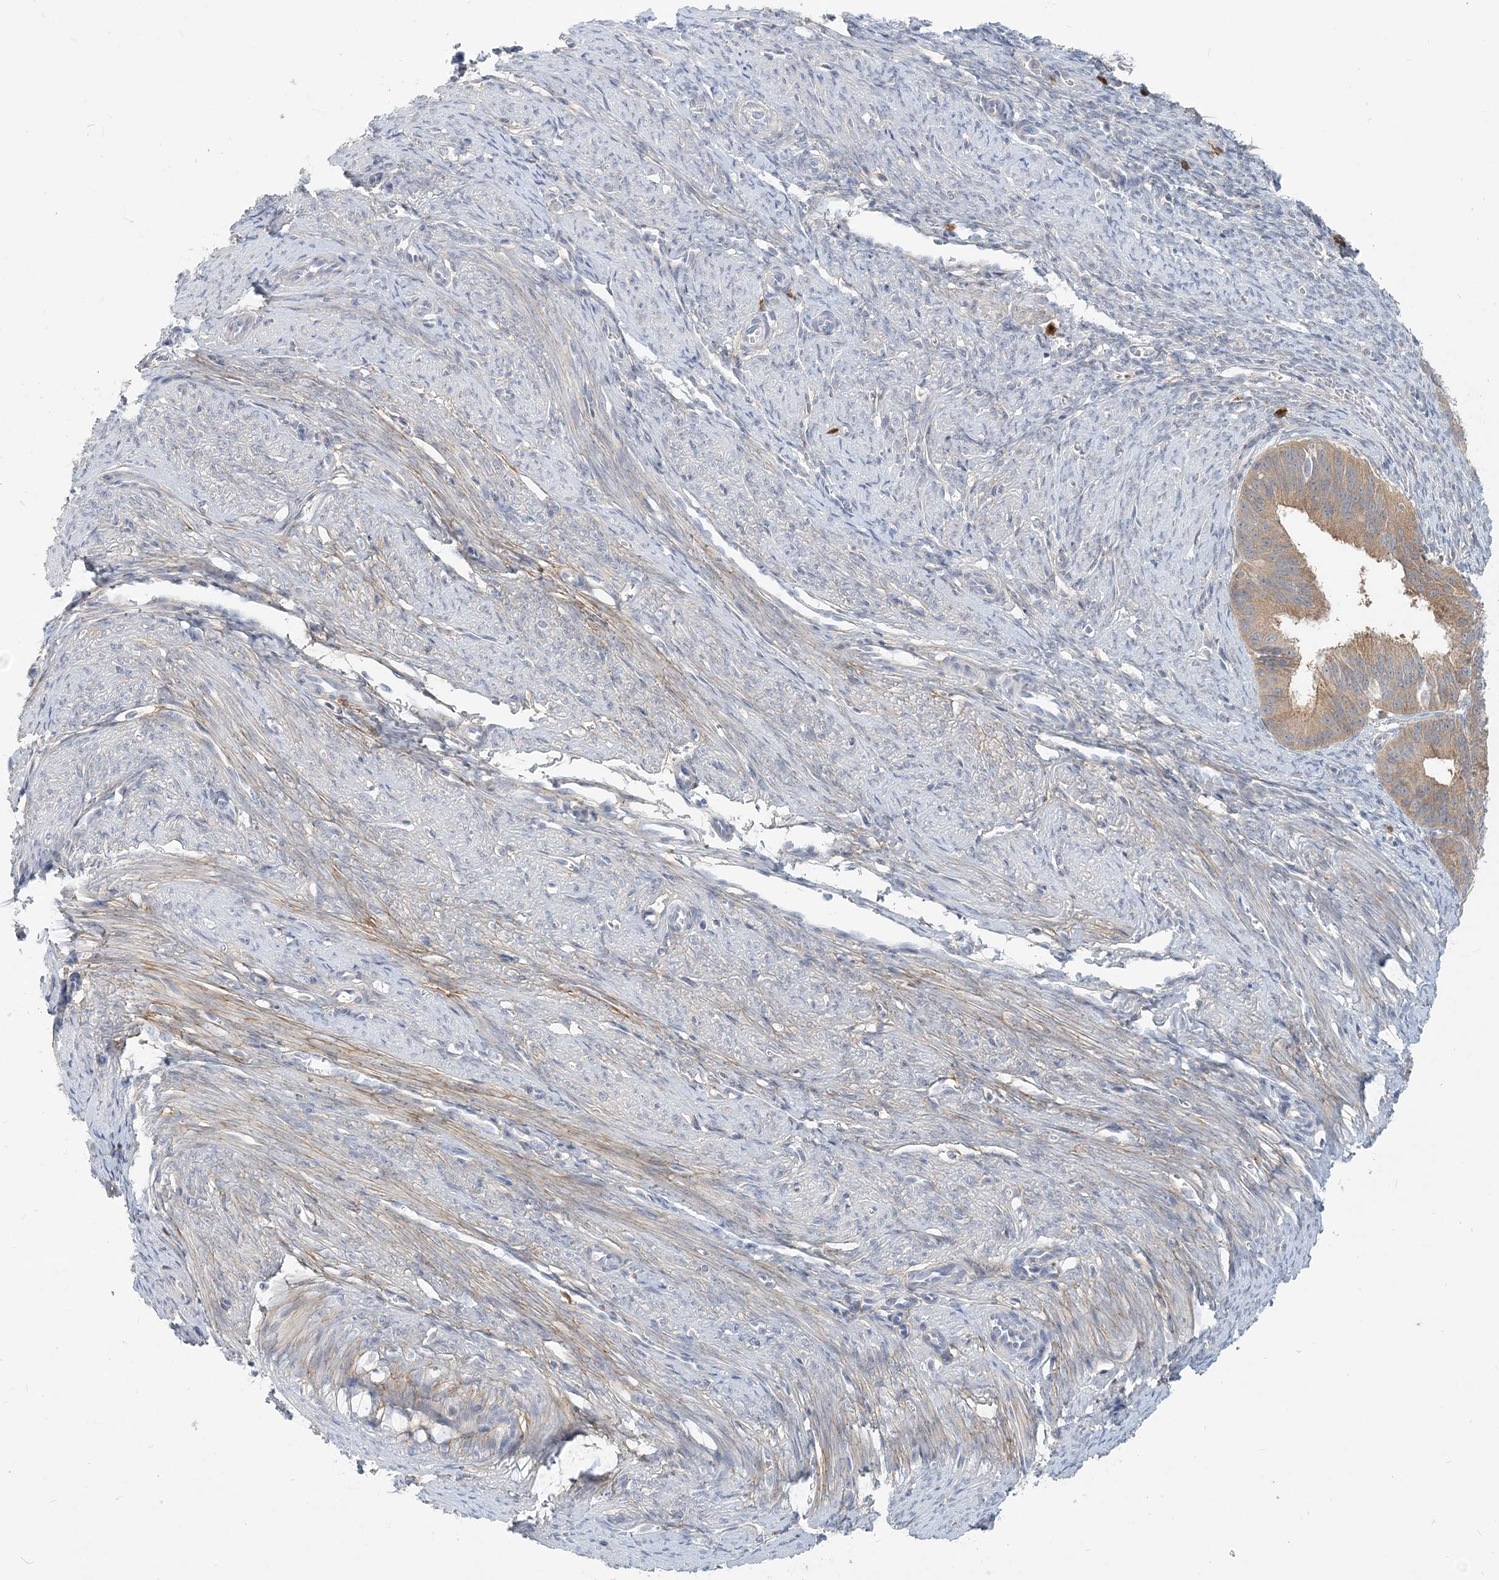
{"staining": {"intensity": "weak", "quantity": ">75%", "location": "cytoplasmic/membranous"}, "tissue": "endometrial cancer", "cell_type": "Tumor cells", "image_type": "cancer", "snomed": [{"axis": "morphology", "description": "Adenocarcinoma, NOS"}, {"axis": "topography", "description": "Endometrium"}], "caption": "Weak cytoplasmic/membranous protein positivity is present in about >75% of tumor cells in adenocarcinoma (endometrial). Nuclei are stained in blue.", "gene": "GMPPA", "patient": {"sex": "female", "age": 51}}